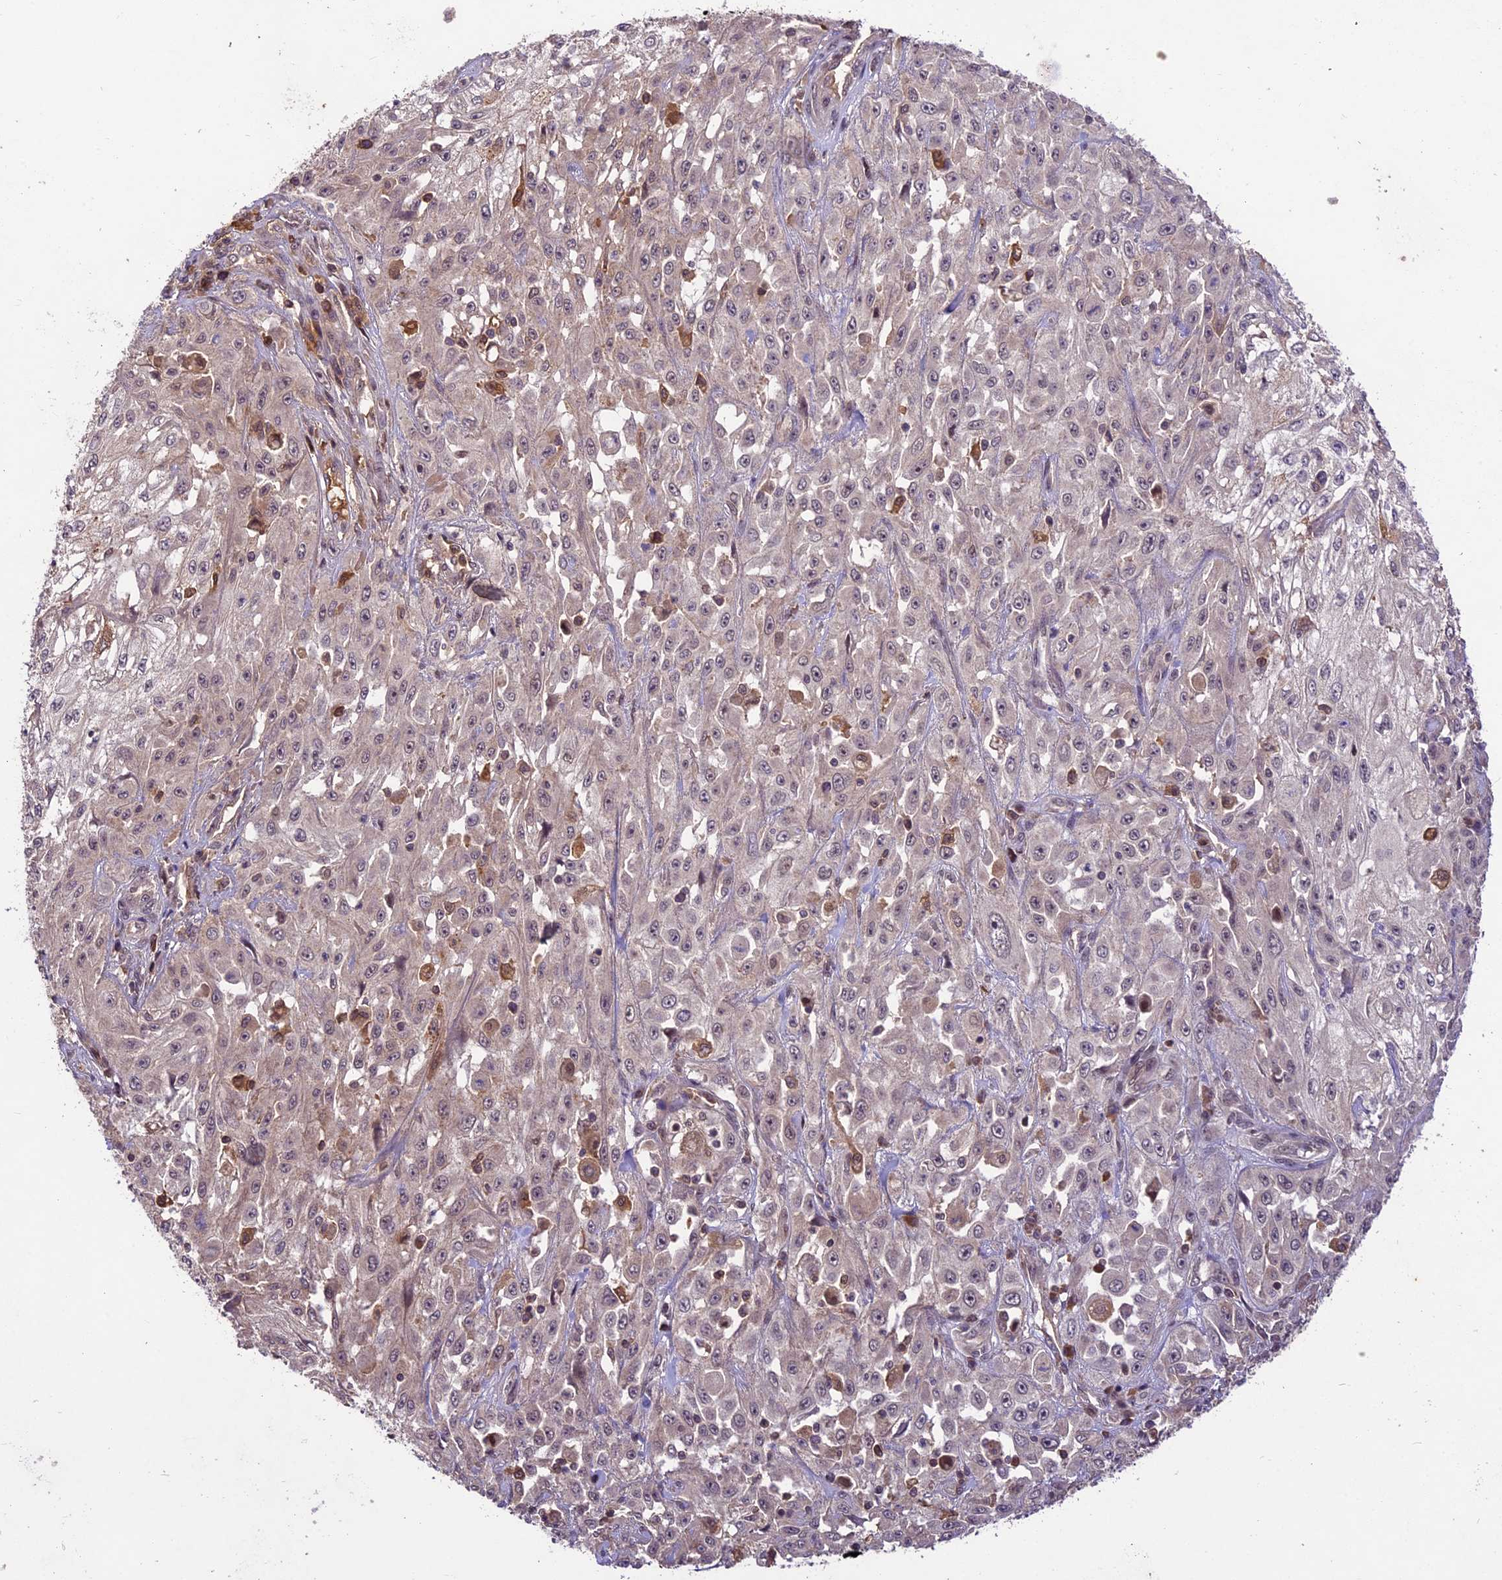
{"staining": {"intensity": "weak", "quantity": "<25%", "location": "nuclear"}, "tissue": "skin cancer", "cell_type": "Tumor cells", "image_type": "cancer", "snomed": [{"axis": "morphology", "description": "Squamous cell carcinoma, NOS"}, {"axis": "morphology", "description": "Squamous cell carcinoma, metastatic, NOS"}, {"axis": "topography", "description": "Skin"}, {"axis": "topography", "description": "Lymph node"}], "caption": "This photomicrograph is of skin cancer (squamous cell carcinoma) stained with immunohistochemistry (IHC) to label a protein in brown with the nuclei are counter-stained blue. There is no expression in tumor cells.", "gene": "ATP10A", "patient": {"sex": "male", "age": 75}}